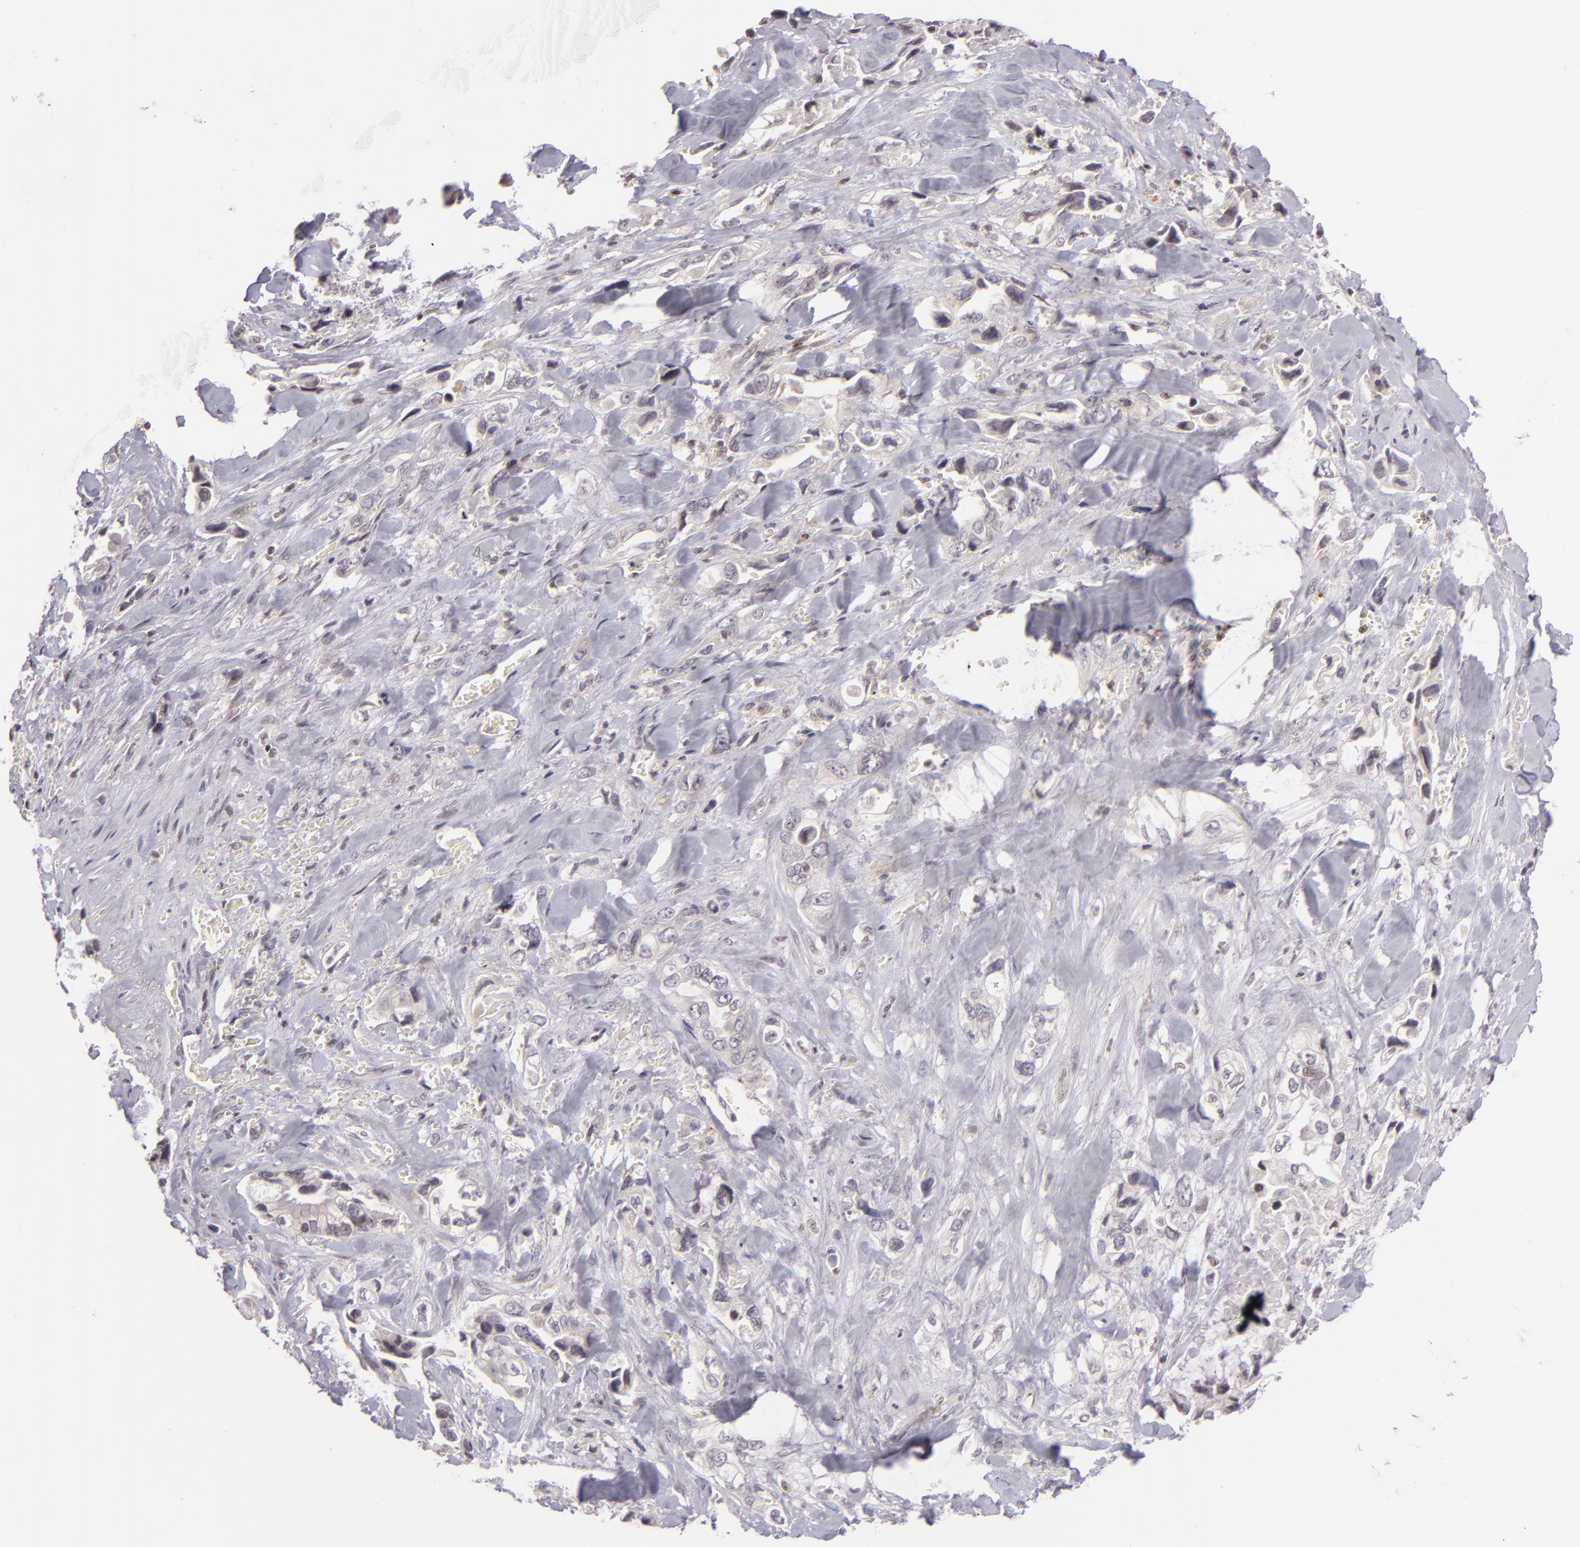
{"staining": {"intensity": "negative", "quantity": "none", "location": "none"}, "tissue": "pancreatic cancer", "cell_type": "Tumor cells", "image_type": "cancer", "snomed": [{"axis": "morphology", "description": "Adenocarcinoma, NOS"}, {"axis": "topography", "description": "Pancreas"}], "caption": "Human pancreatic cancer (adenocarcinoma) stained for a protein using immunohistochemistry displays no positivity in tumor cells.", "gene": "AKAP6", "patient": {"sex": "male", "age": 69}}